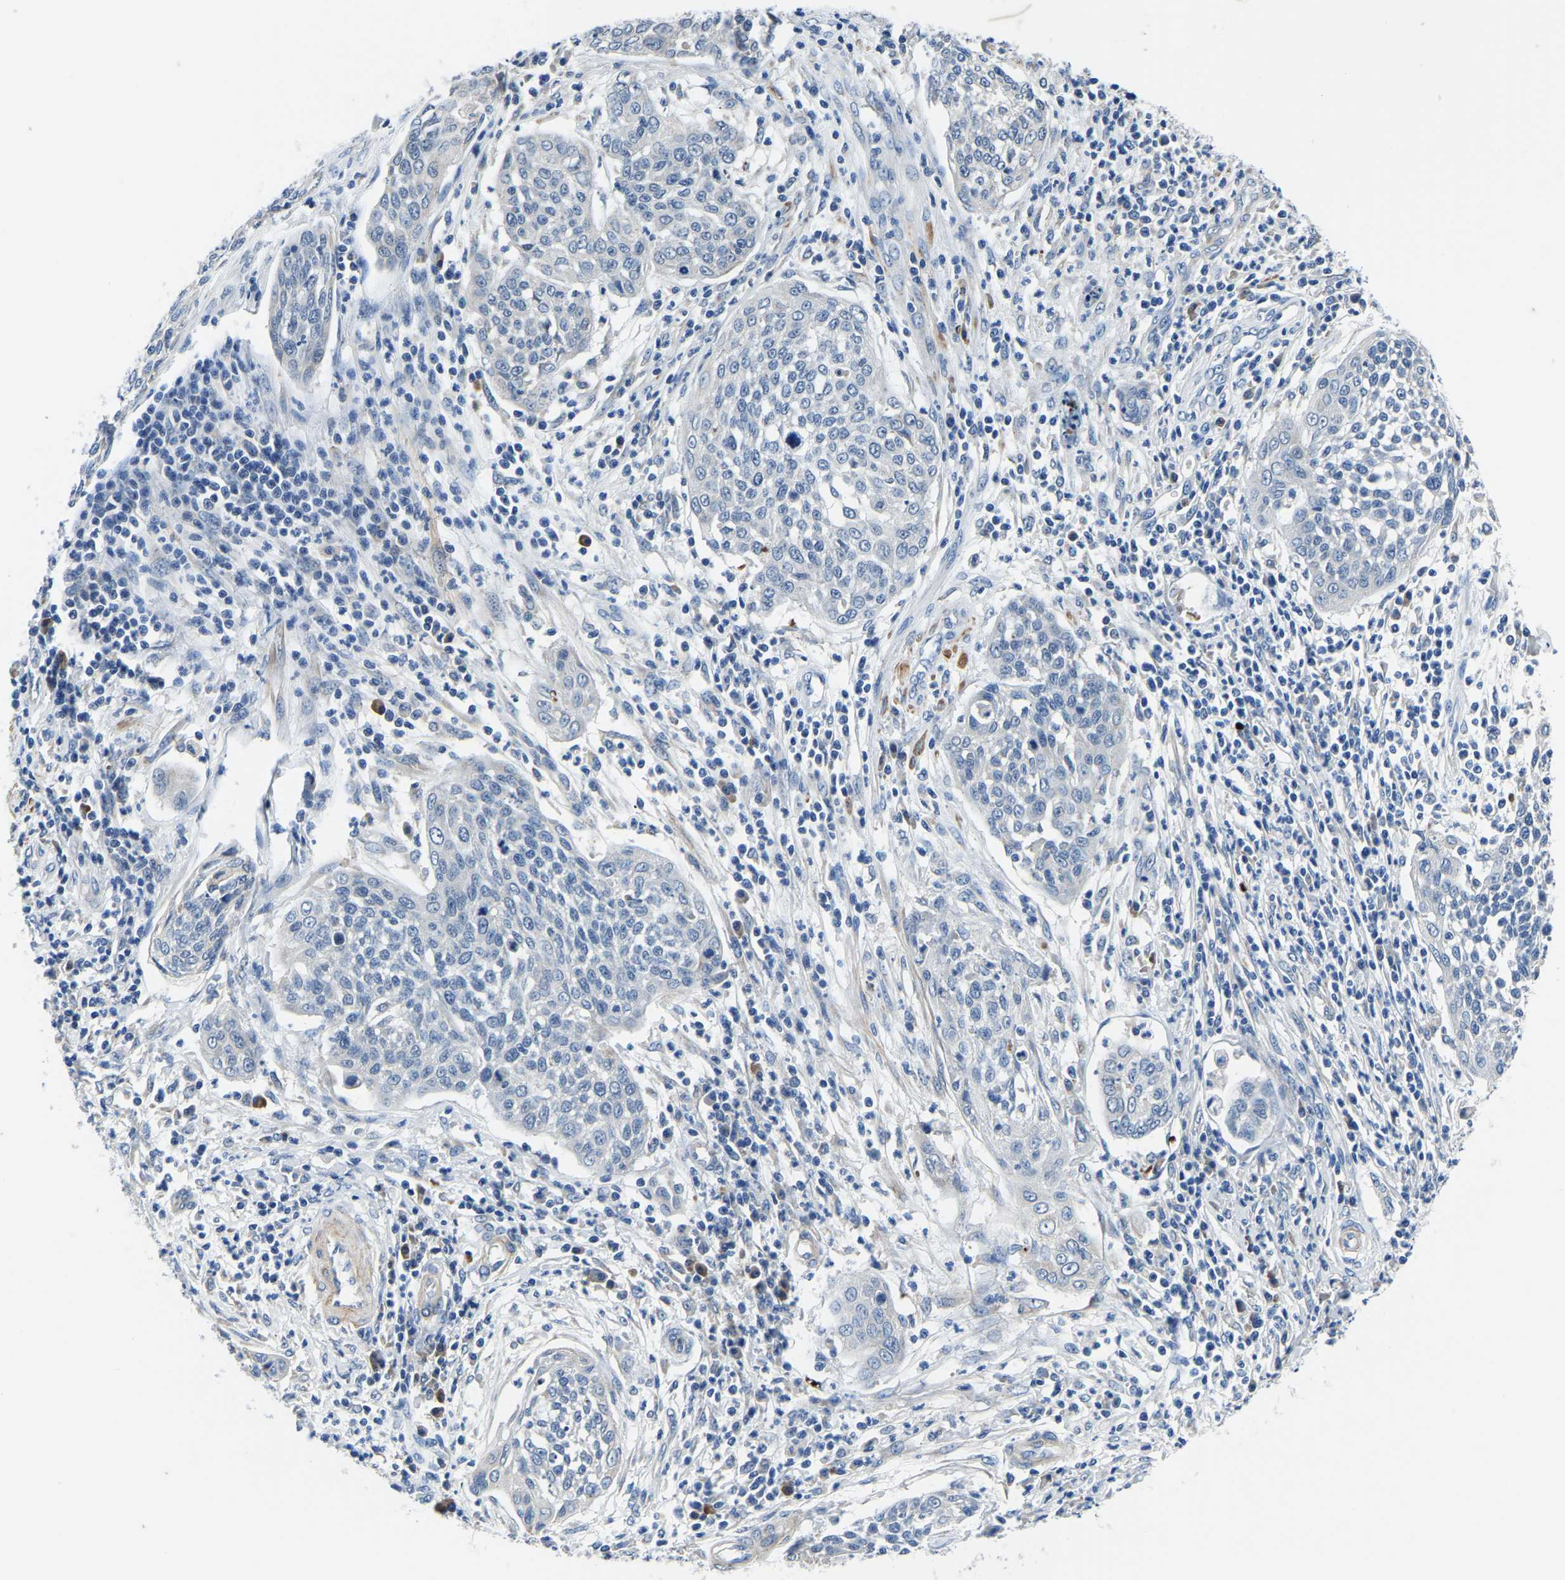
{"staining": {"intensity": "negative", "quantity": "none", "location": "none"}, "tissue": "cervical cancer", "cell_type": "Tumor cells", "image_type": "cancer", "snomed": [{"axis": "morphology", "description": "Squamous cell carcinoma, NOS"}, {"axis": "topography", "description": "Cervix"}], "caption": "A micrograph of human cervical cancer is negative for staining in tumor cells.", "gene": "LIAS", "patient": {"sex": "female", "age": 34}}